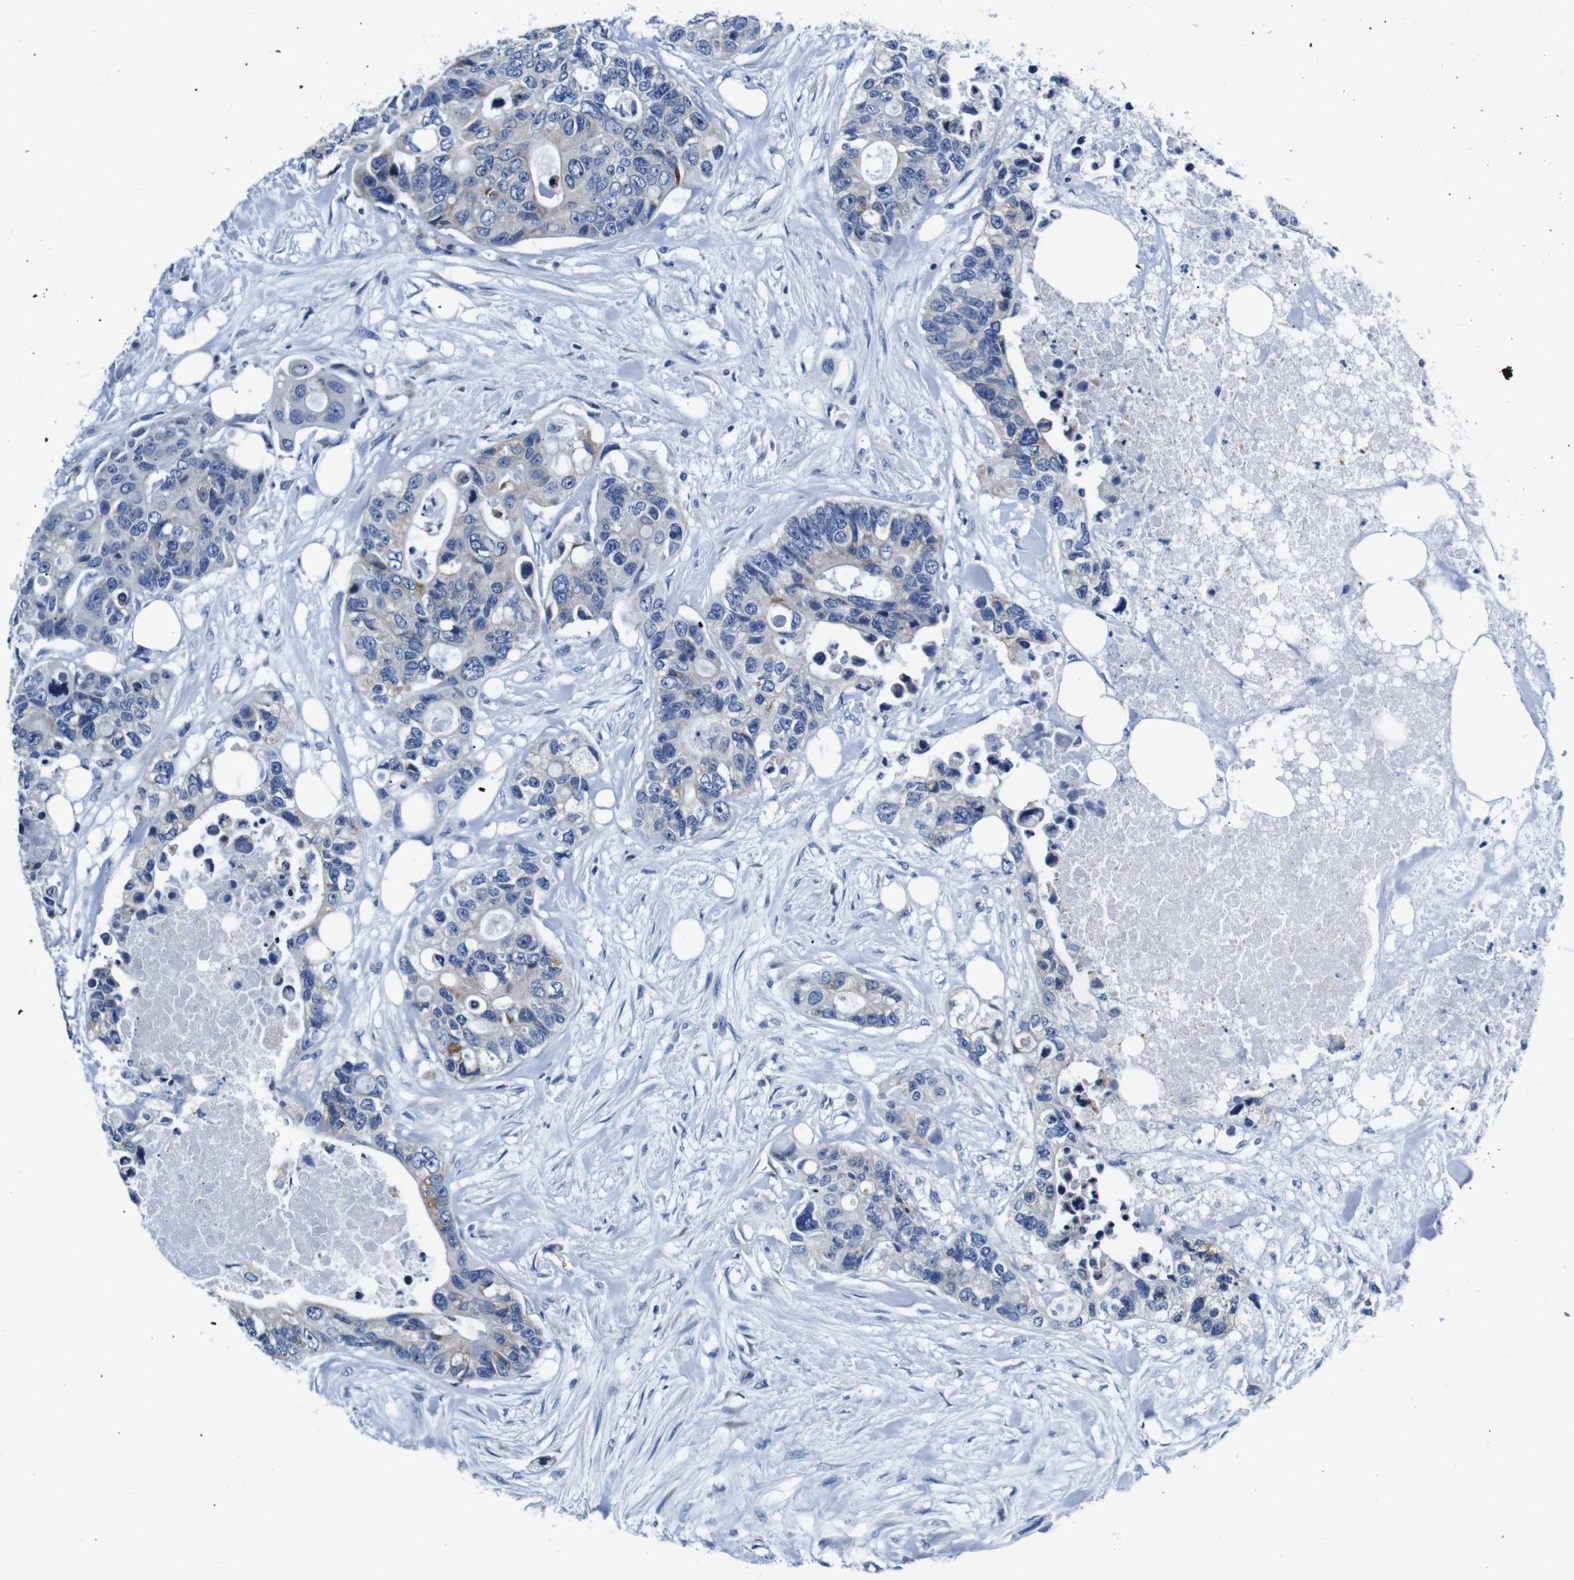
{"staining": {"intensity": "moderate", "quantity": "<25%", "location": "cytoplasmic/membranous"}, "tissue": "colorectal cancer", "cell_type": "Tumor cells", "image_type": "cancer", "snomed": [{"axis": "morphology", "description": "Adenocarcinoma, NOS"}, {"axis": "topography", "description": "Colon"}], "caption": "Brown immunohistochemical staining in adenocarcinoma (colorectal) displays moderate cytoplasmic/membranous expression in approximately <25% of tumor cells.", "gene": "SNX19", "patient": {"sex": "female", "age": 57}}